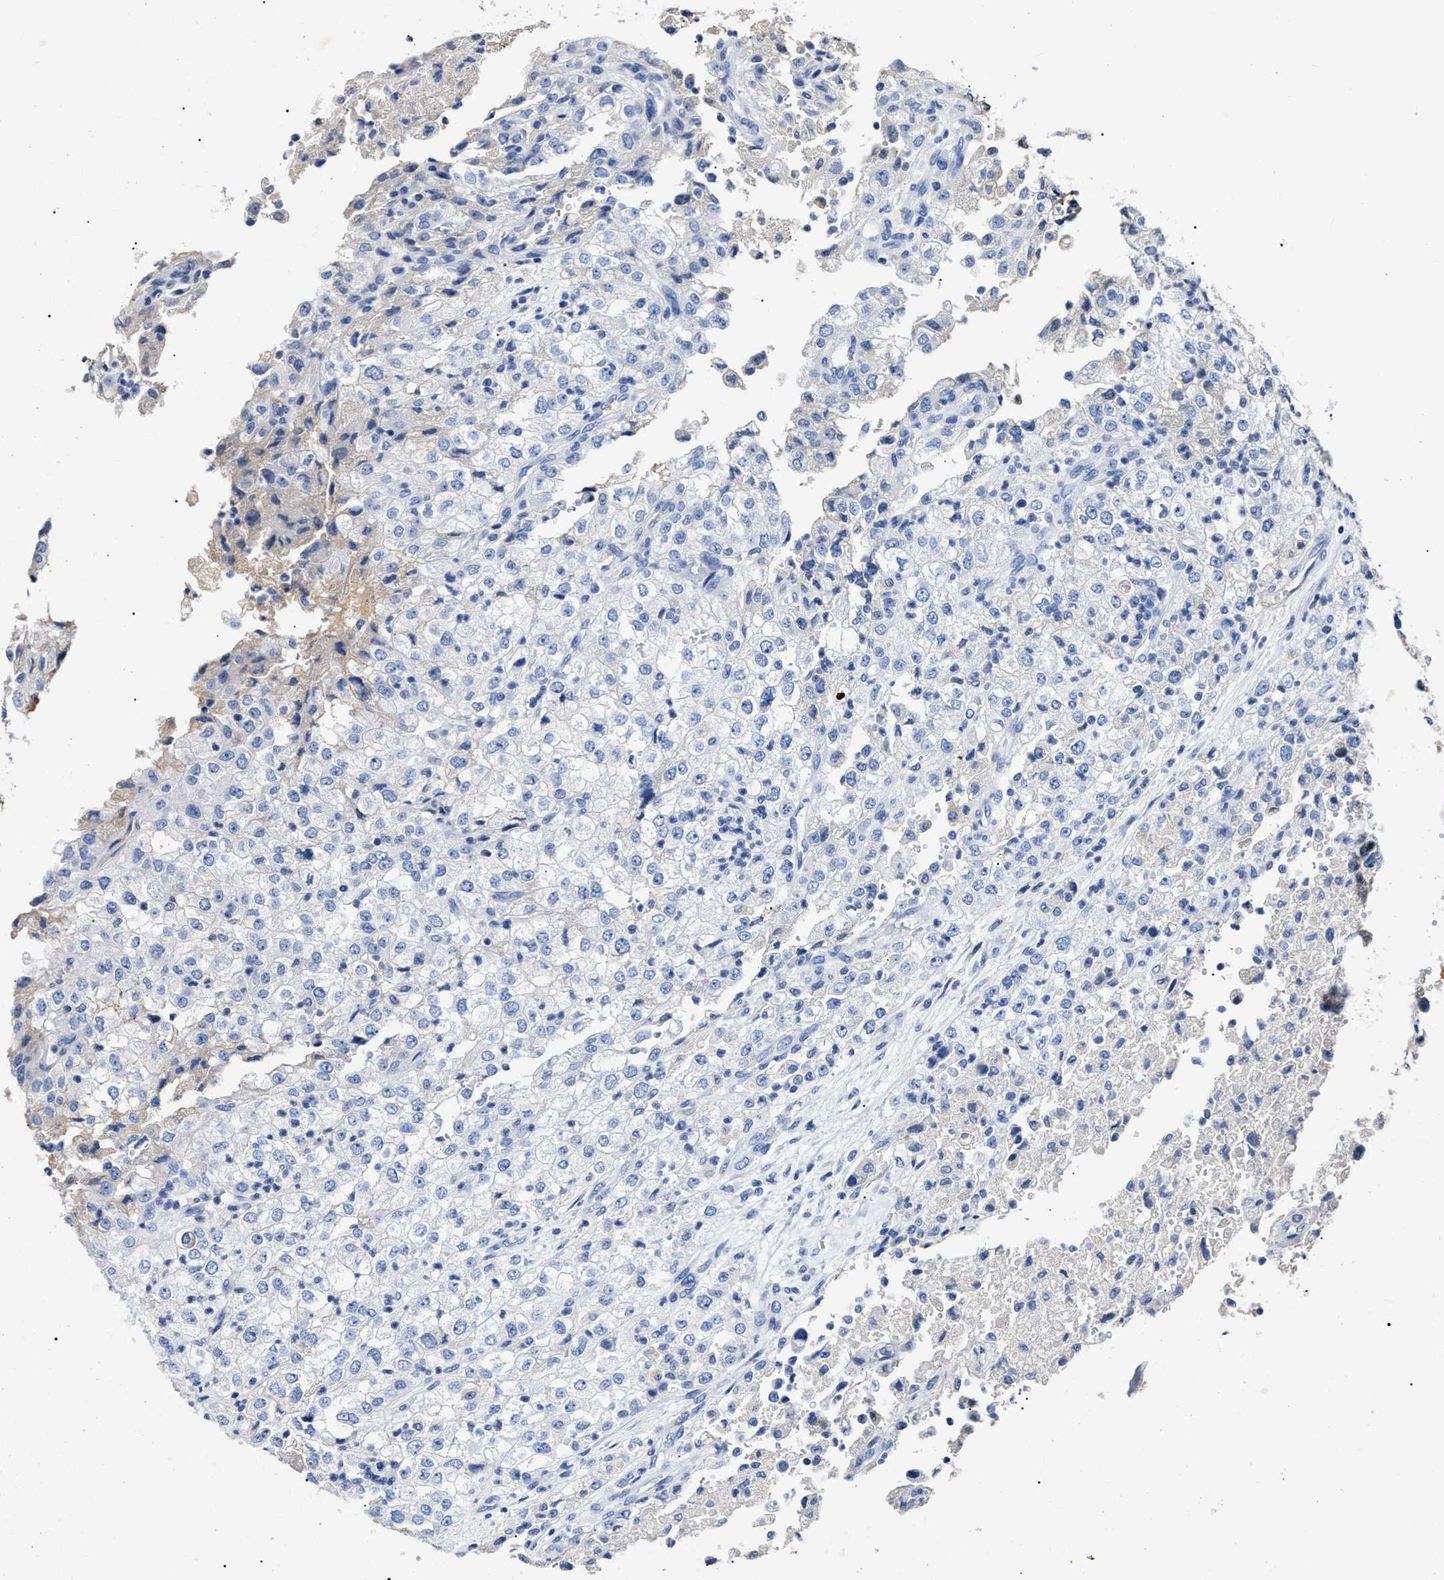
{"staining": {"intensity": "negative", "quantity": "none", "location": "none"}, "tissue": "renal cancer", "cell_type": "Tumor cells", "image_type": "cancer", "snomed": [{"axis": "morphology", "description": "Adenocarcinoma, NOS"}, {"axis": "topography", "description": "Kidney"}], "caption": "An immunohistochemistry (IHC) histopathology image of renal adenocarcinoma is shown. There is no staining in tumor cells of renal adenocarcinoma. (DAB immunohistochemistry visualized using brightfield microscopy, high magnification).", "gene": "LRRC8E", "patient": {"sex": "female", "age": 54}}